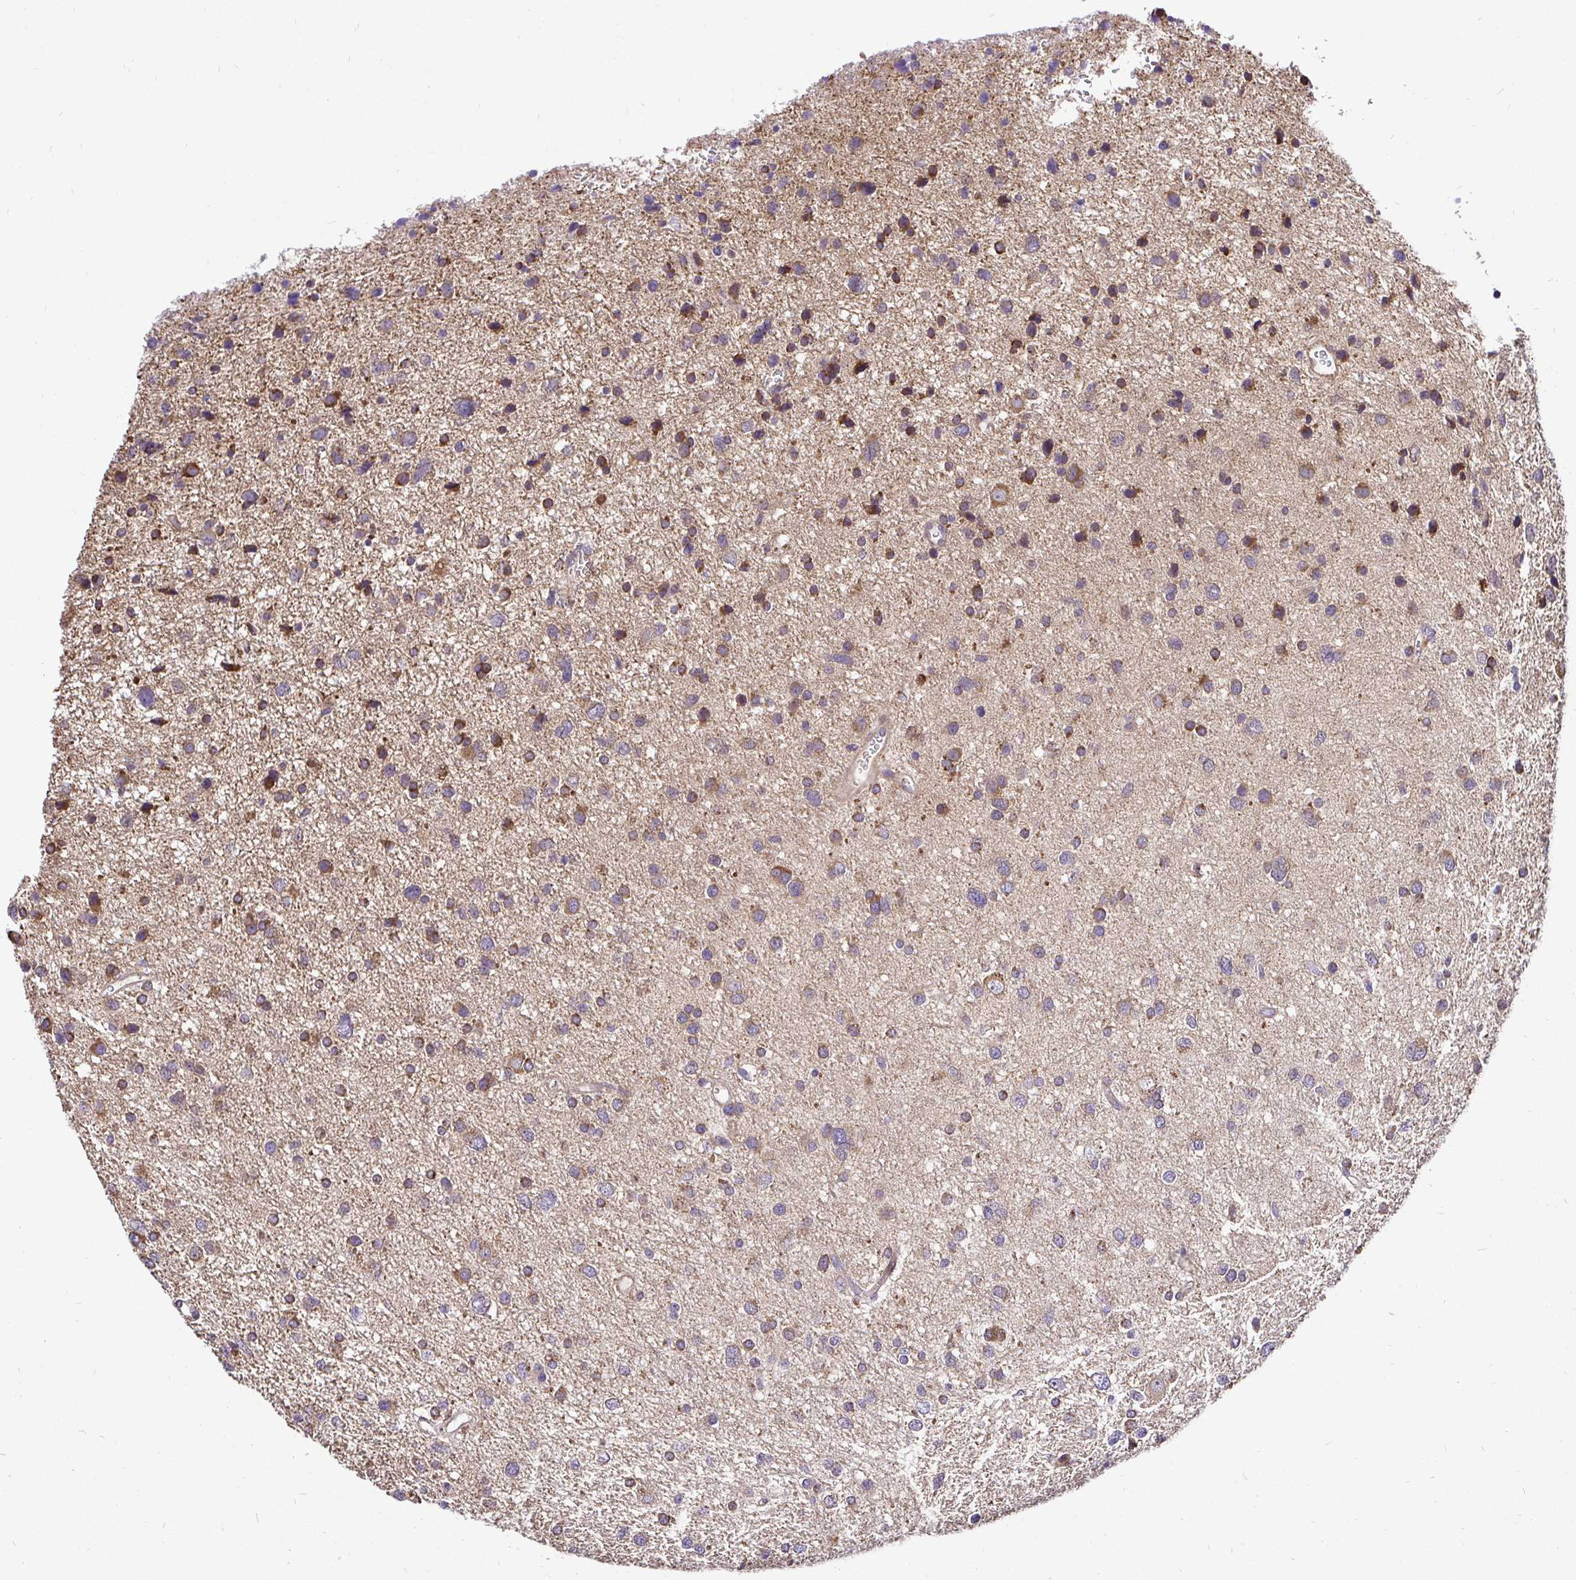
{"staining": {"intensity": "moderate", "quantity": "25%-75%", "location": "cytoplasmic/membranous"}, "tissue": "glioma", "cell_type": "Tumor cells", "image_type": "cancer", "snomed": [{"axis": "morphology", "description": "Glioma, malignant, Low grade"}, {"axis": "topography", "description": "Brain"}], "caption": "The histopathology image exhibits a brown stain indicating the presence of a protein in the cytoplasmic/membranous of tumor cells in glioma.", "gene": "CCDC122", "patient": {"sex": "female", "age": 55}}